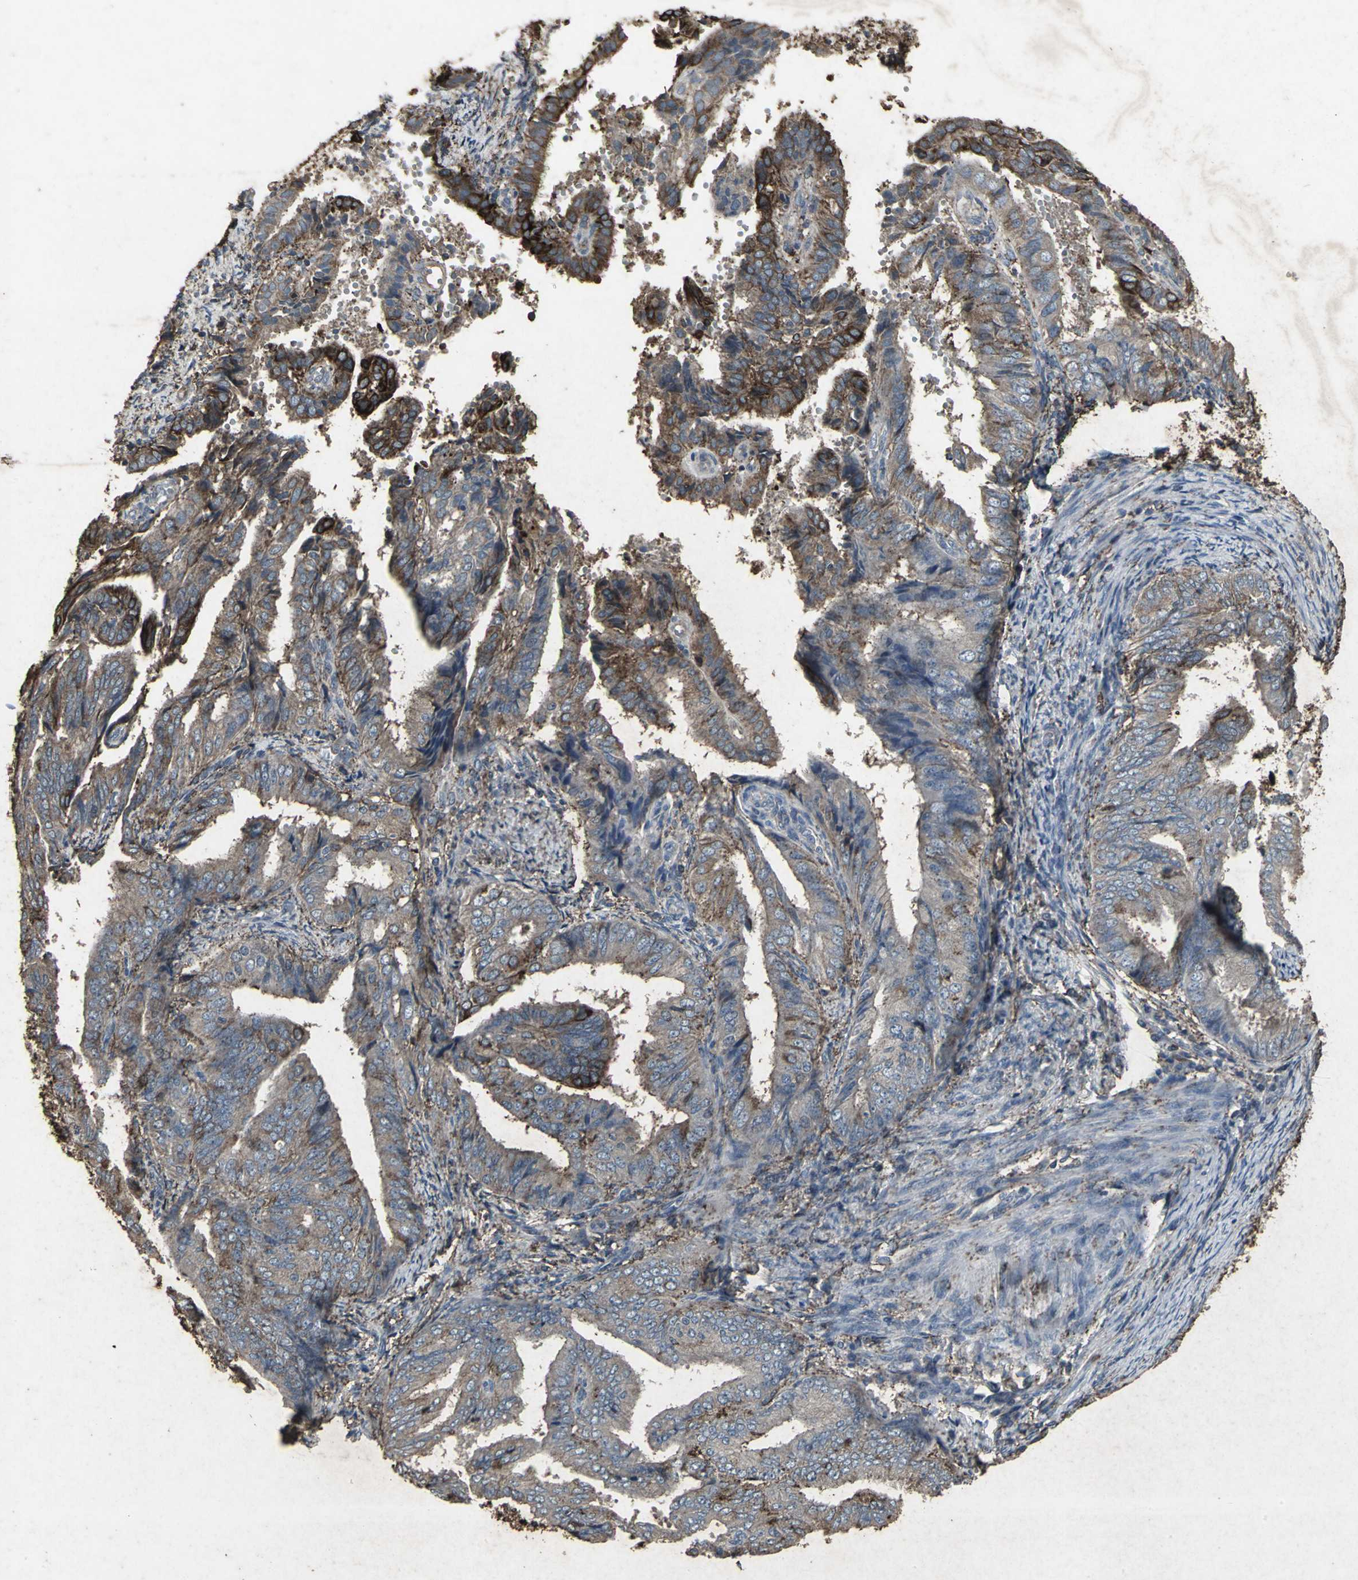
{"staining": {"intensity": "strong", "quantity": "25%-75%", "location": "cytoplasmic/membranous"}, "tissue": "endometrial cancer", "cell_type": "Tumor cells", "image_type": "cancer", "snomed": [{"axis": "morphology", "description": "Adenocarcinoma, NOS"}, {"axis": "topography", "description": "Endometrium"}], "caption": "Protein expression analysis of human endometrial adenocarcinoma reveals strong cytoplasmic/membranous expression in about 25%-75% of tumor cells.", "gene": "CCR9", "patient": {"sex": "female", "age": 58}}